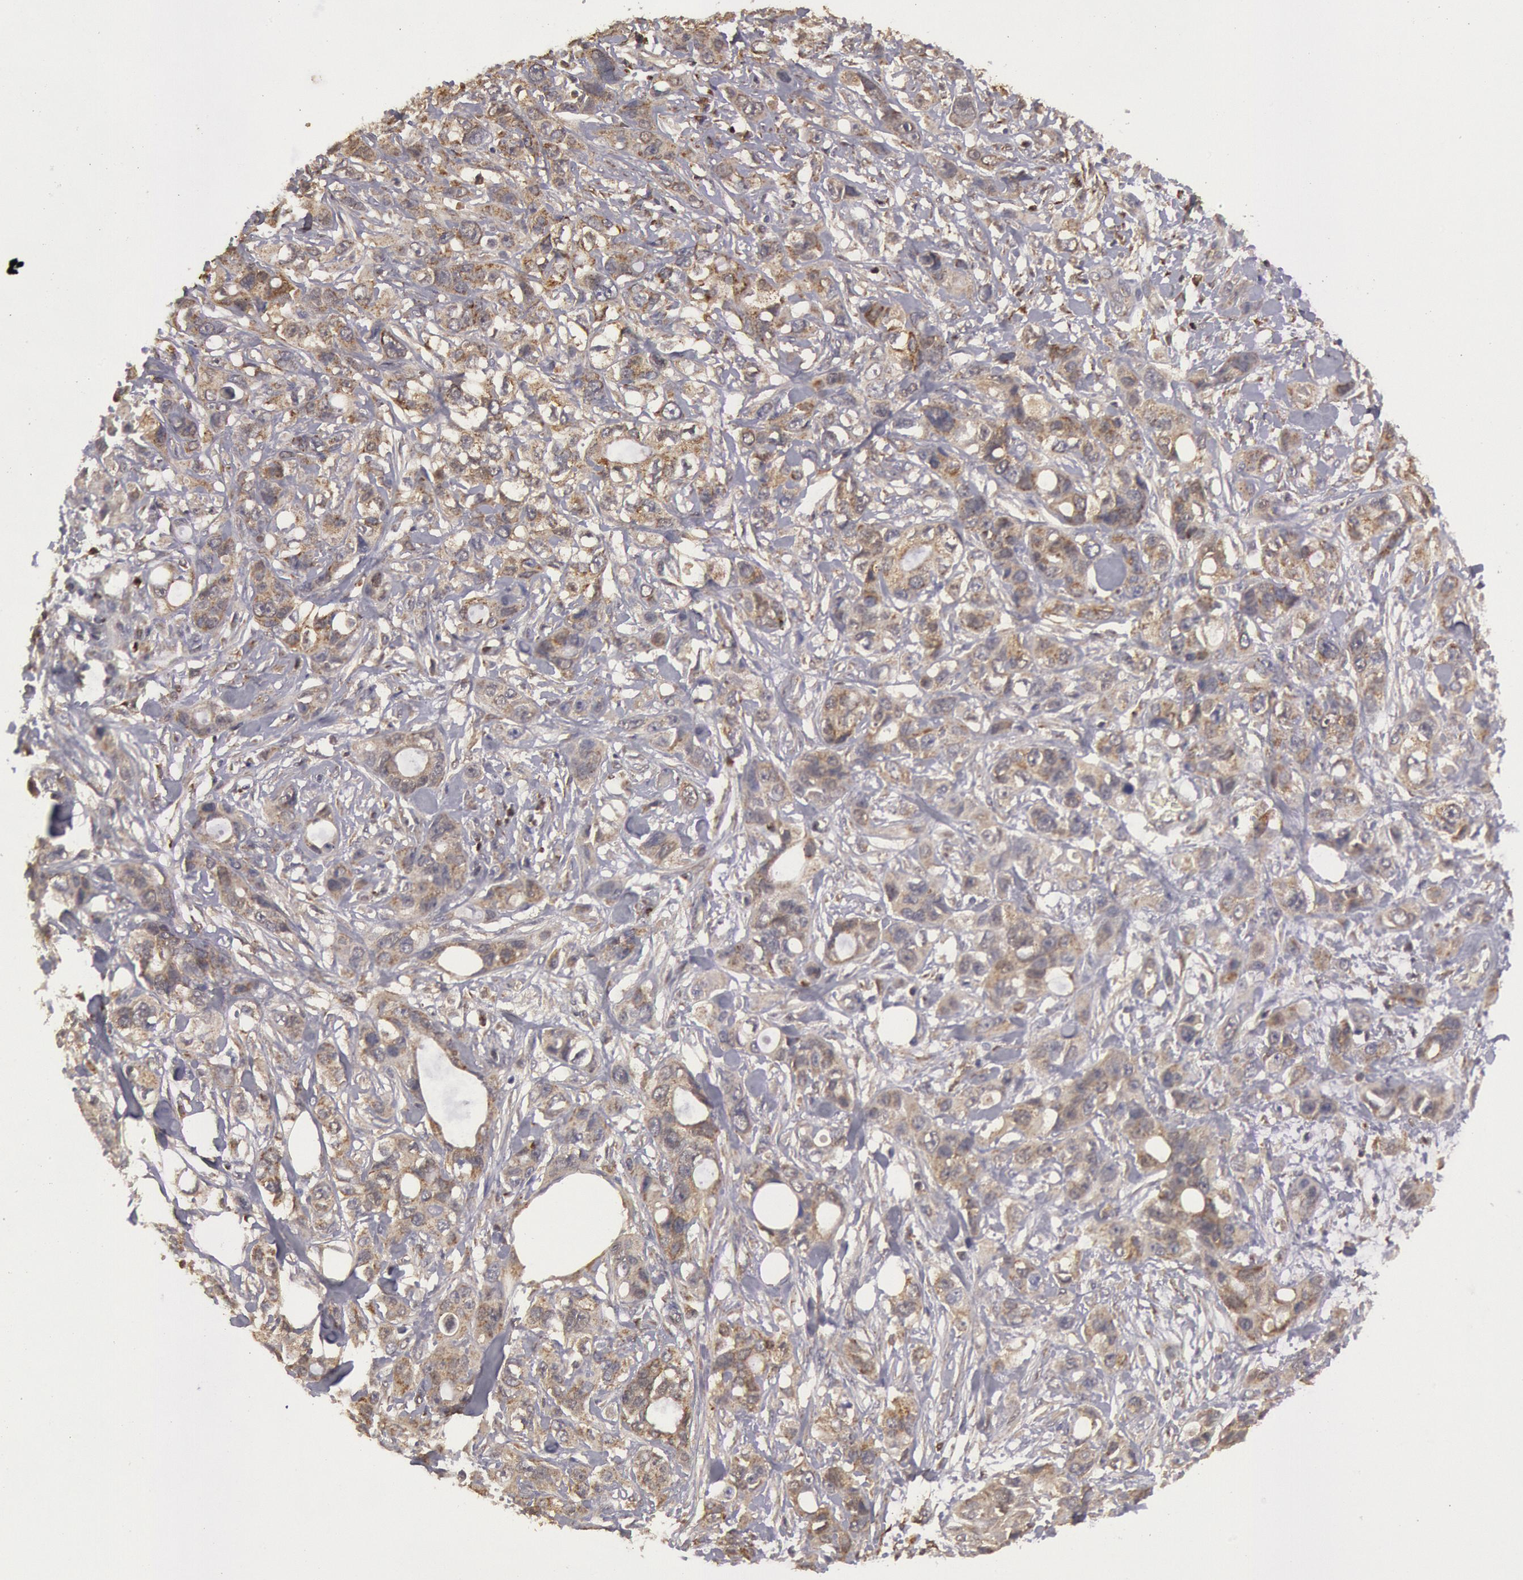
{"staining": {"intensity": "weak", "quantity": "25%-75%", "location": "cytoplasmic/membranous"}, "tissue": "stomach cancer", "cell_type": "Tumor cells", "image_type": "cancer", "snomed": [{"axis": "morphology", "description": "Adenocarcinoma, NOS"}, {"axis": "topography", "description": "Stomach, upper"}], "caption": "A brown stain highlights weak cytoplasmic/membranous staining of a protein in human stomach cancer tumor cells.", "gene": "MPST", "patient": {"sex": "male", "age": 47}}